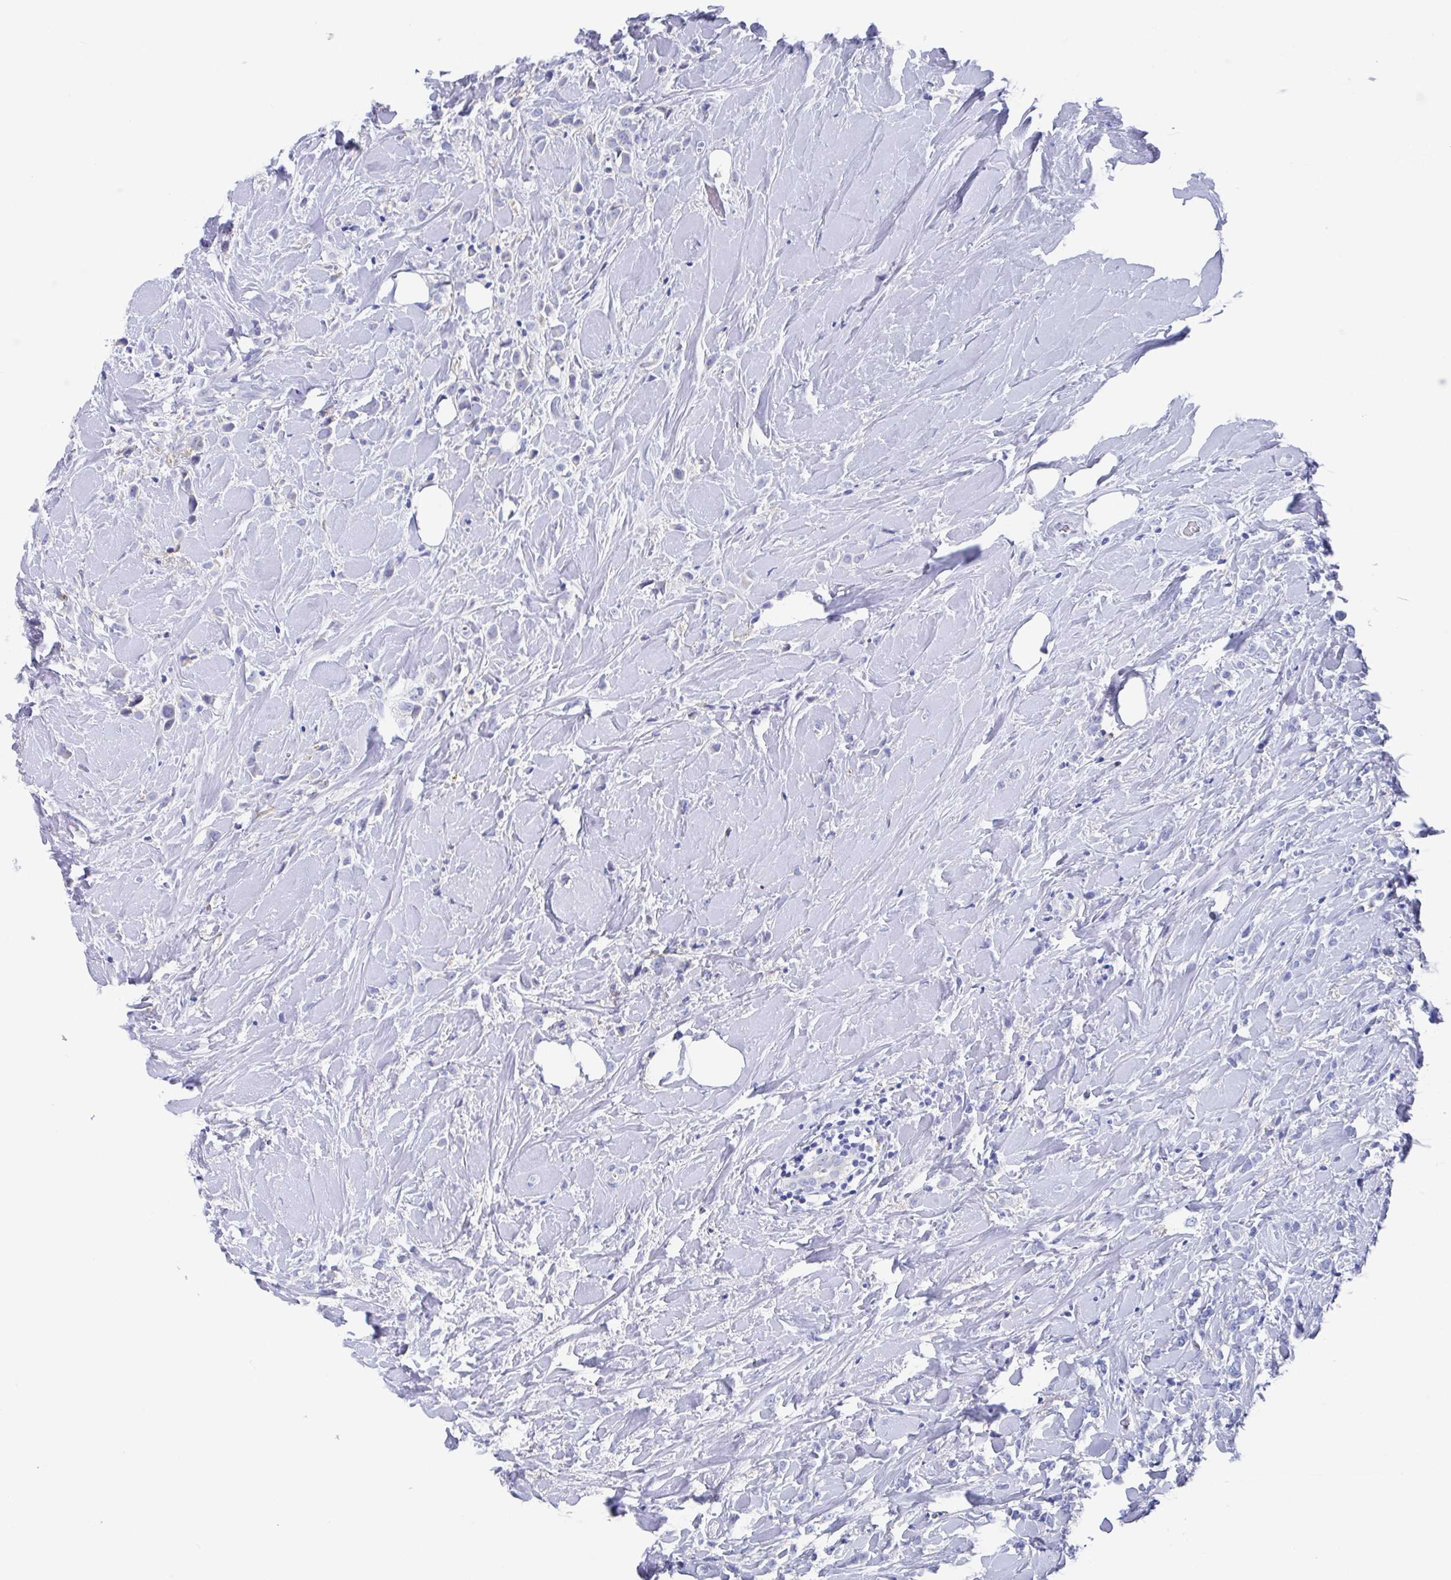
{"staining": {"intensity": "negative", "quantity": "none", "location": "none"}, "tissue": "breast cancer", "cell_type": "Tumor cells", "image_type": "cancer", "snomed": [{"axis": "morphology", "description": "Duct carcinoma"}, {"axis": "topography", "description": "Breast"}], "caption": "Tumor cells are negative for protein expression in human breast cancer (infiltrating ductal carcinoma).", "gene": "FCGR3A", "patient": {"sex": "female", "age": 80}}